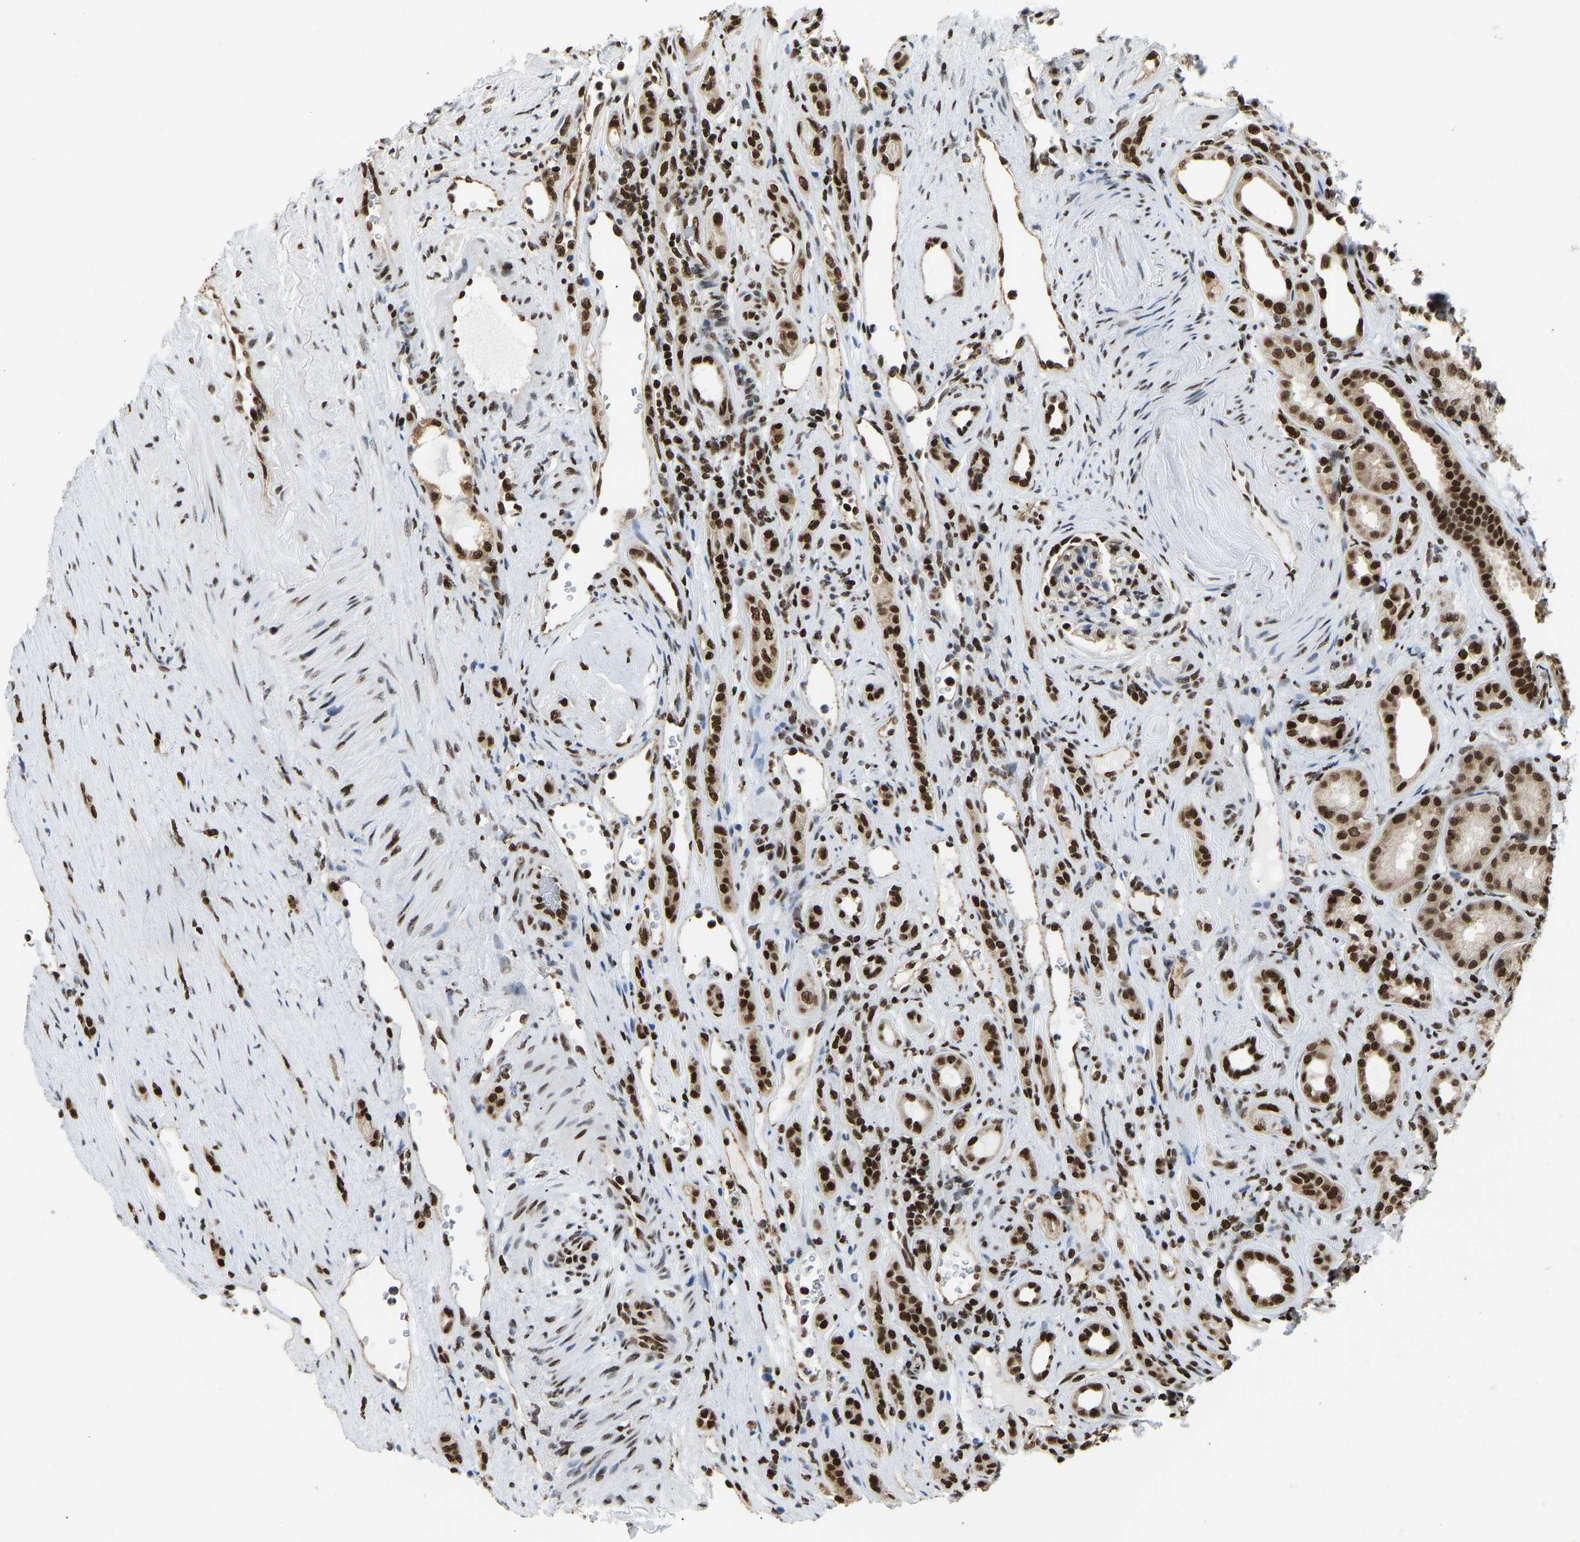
{"staining": {"intensity": "strong", "quantity": ">75%", "location": "nuclear"}, "tissue": "renal cancer", "cell_type": "Tumor cells", "image_type": "cancer", "snomed": [{"axis": "morphology", "description": "Adenocarcinoma, NOS"}, {"axis": "topography", "description": "Kidney"}], "caption": "Immunohistochemistry staining of renal cancer, which shows high levels of strong nuclear expression in about >75% of tumor cells indicating strong nuclear protein staining. The staining was performed using DAB (3,3'-diaminobenzidine) (brown) for protein detection and nuclei were counterstained in hematoxylin (blue).", "gene": "ZSCAN20", "patient": {"sex": "female", "age": 69}}